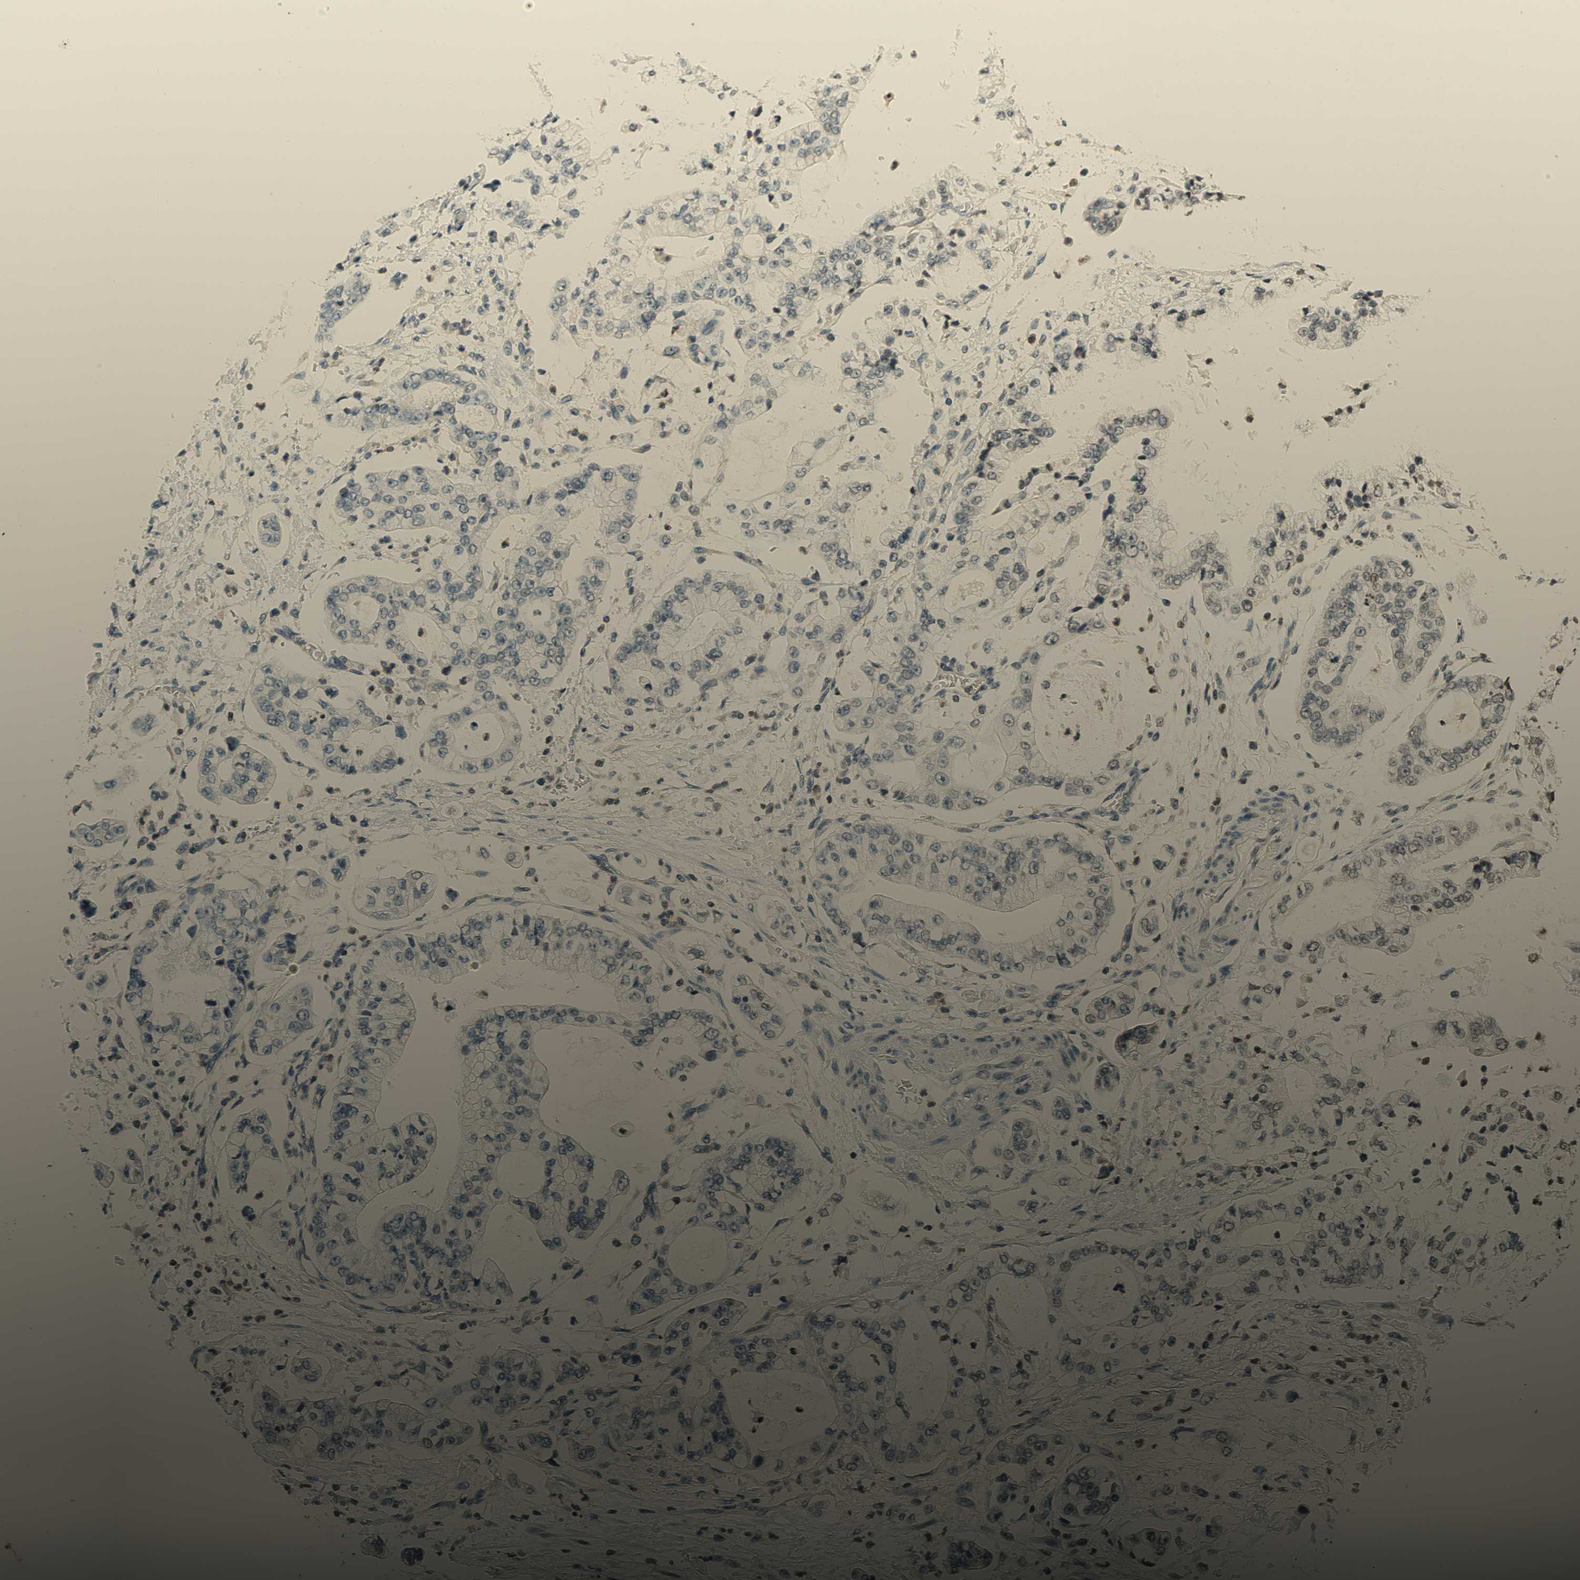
{"staining": {"intensity": "negative", "quantity": "none", "location": "none"}, "tissue": "stomach cancer", "cell_type": "Tumor cells", "image_type": "cancer", "snomed": [{"axis": "morphology", "description": "Adenocarcinoma, NOS"}, {"axis": "topography", "description": "Stomach"}], "caption": "Immunohistochemistry photomicrograph of neoplastic tissue: human adenocarcinoma (stomach) stained with DAB (3,3'-diaminobenzidine) exhibits no significant protein staining in tumor cells.", "gene": "WIPF1", "patient": {"sex": "male", "age": 76}}